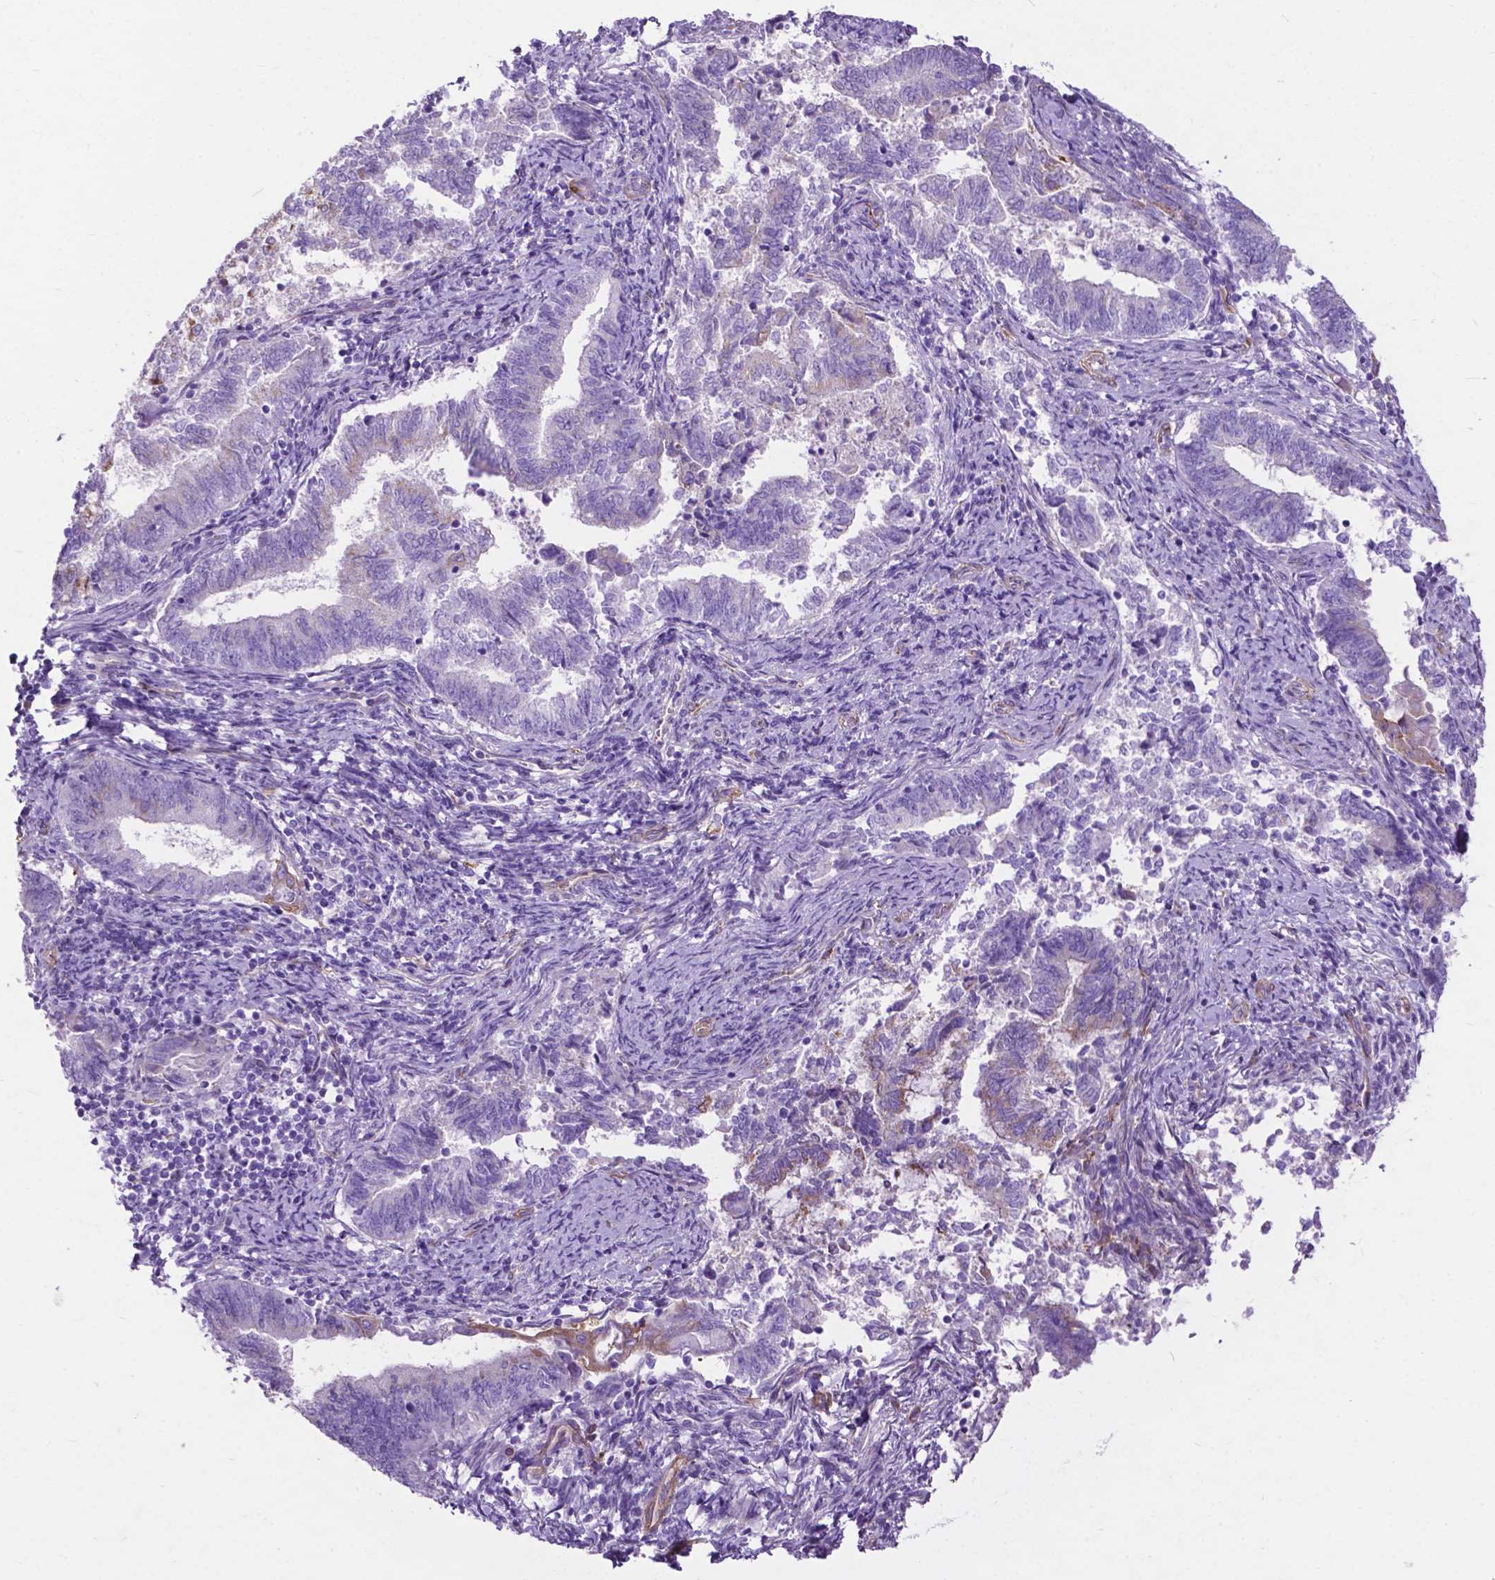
{"staining": {"intensity": "negative", "quantity": "none", "location": "none"}, "tissue": "endometrial cancer", "cell_type": "Tumor cells", "image_type": "cancer", "snomed": [{"axis": "morphology", "description": "Adenocarcinoma, NOS"}, {"axis": "topography", "description": "Endometrium"}], "caption": "An immunohistochemistry (IHC) photomicrograph of endometrial cancer (adenocarcinoma) is shown. There is no staining in tumor cells of endometrial cancer (adenocarcinoma).", "gene": "PCDHA12", "patient": {"sex": "female", "age": 65}}